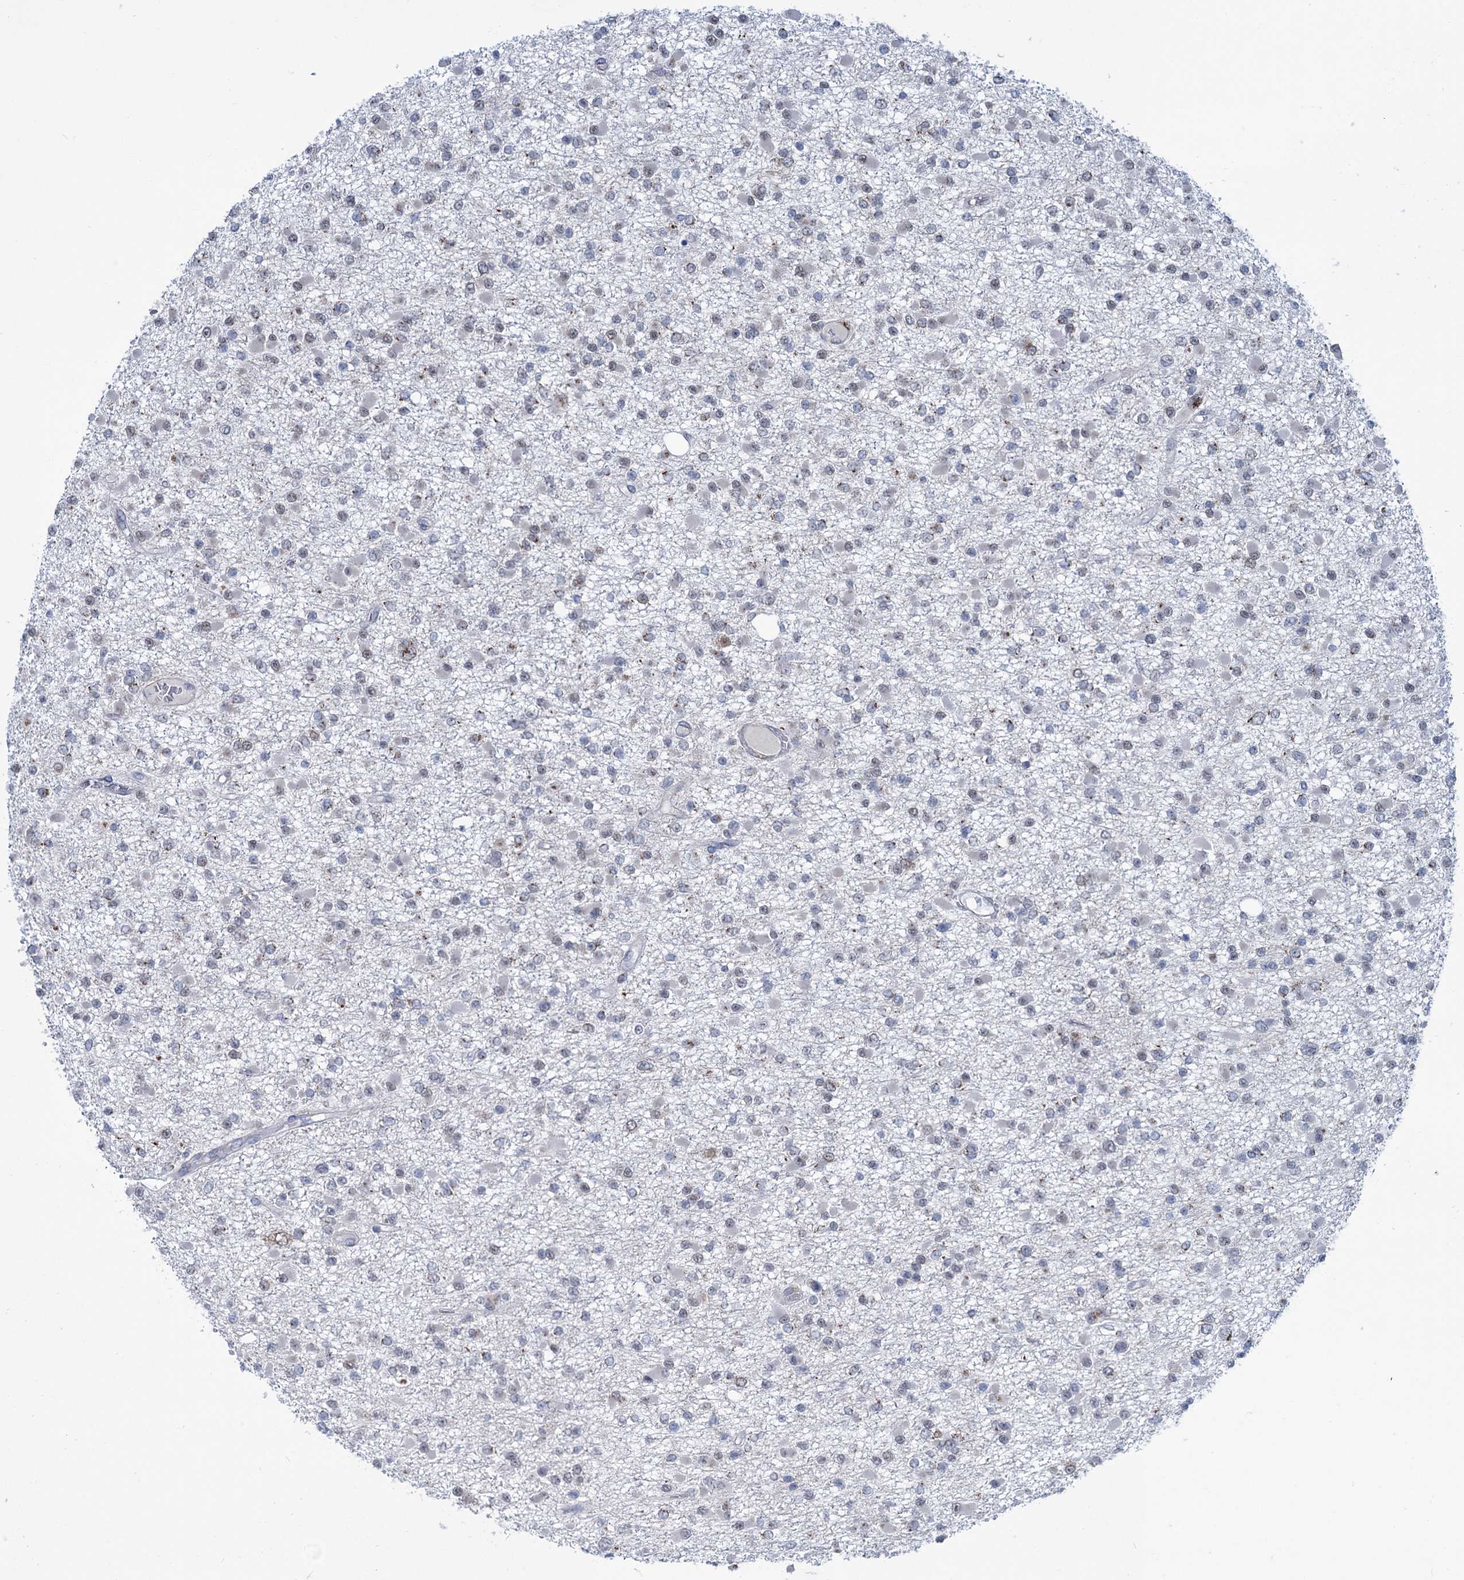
{"staining": {"intensity": "negative", "quantity": "none", "location": "none"}, "tissue": "glioma", "cell_type": "Tumor cells", "image_type": "cancer", "snomed": [{"axis": "morphology", "description": "Glioma, malignant, Low grade"}, {"axis": "topography", "description": "Brain"}], "caption": "Immunohistochemical staining of glioma reveals no significant staining in tumor cells.", "gene": "ELP4", "patient": {"sex": "female", "age": 22}}